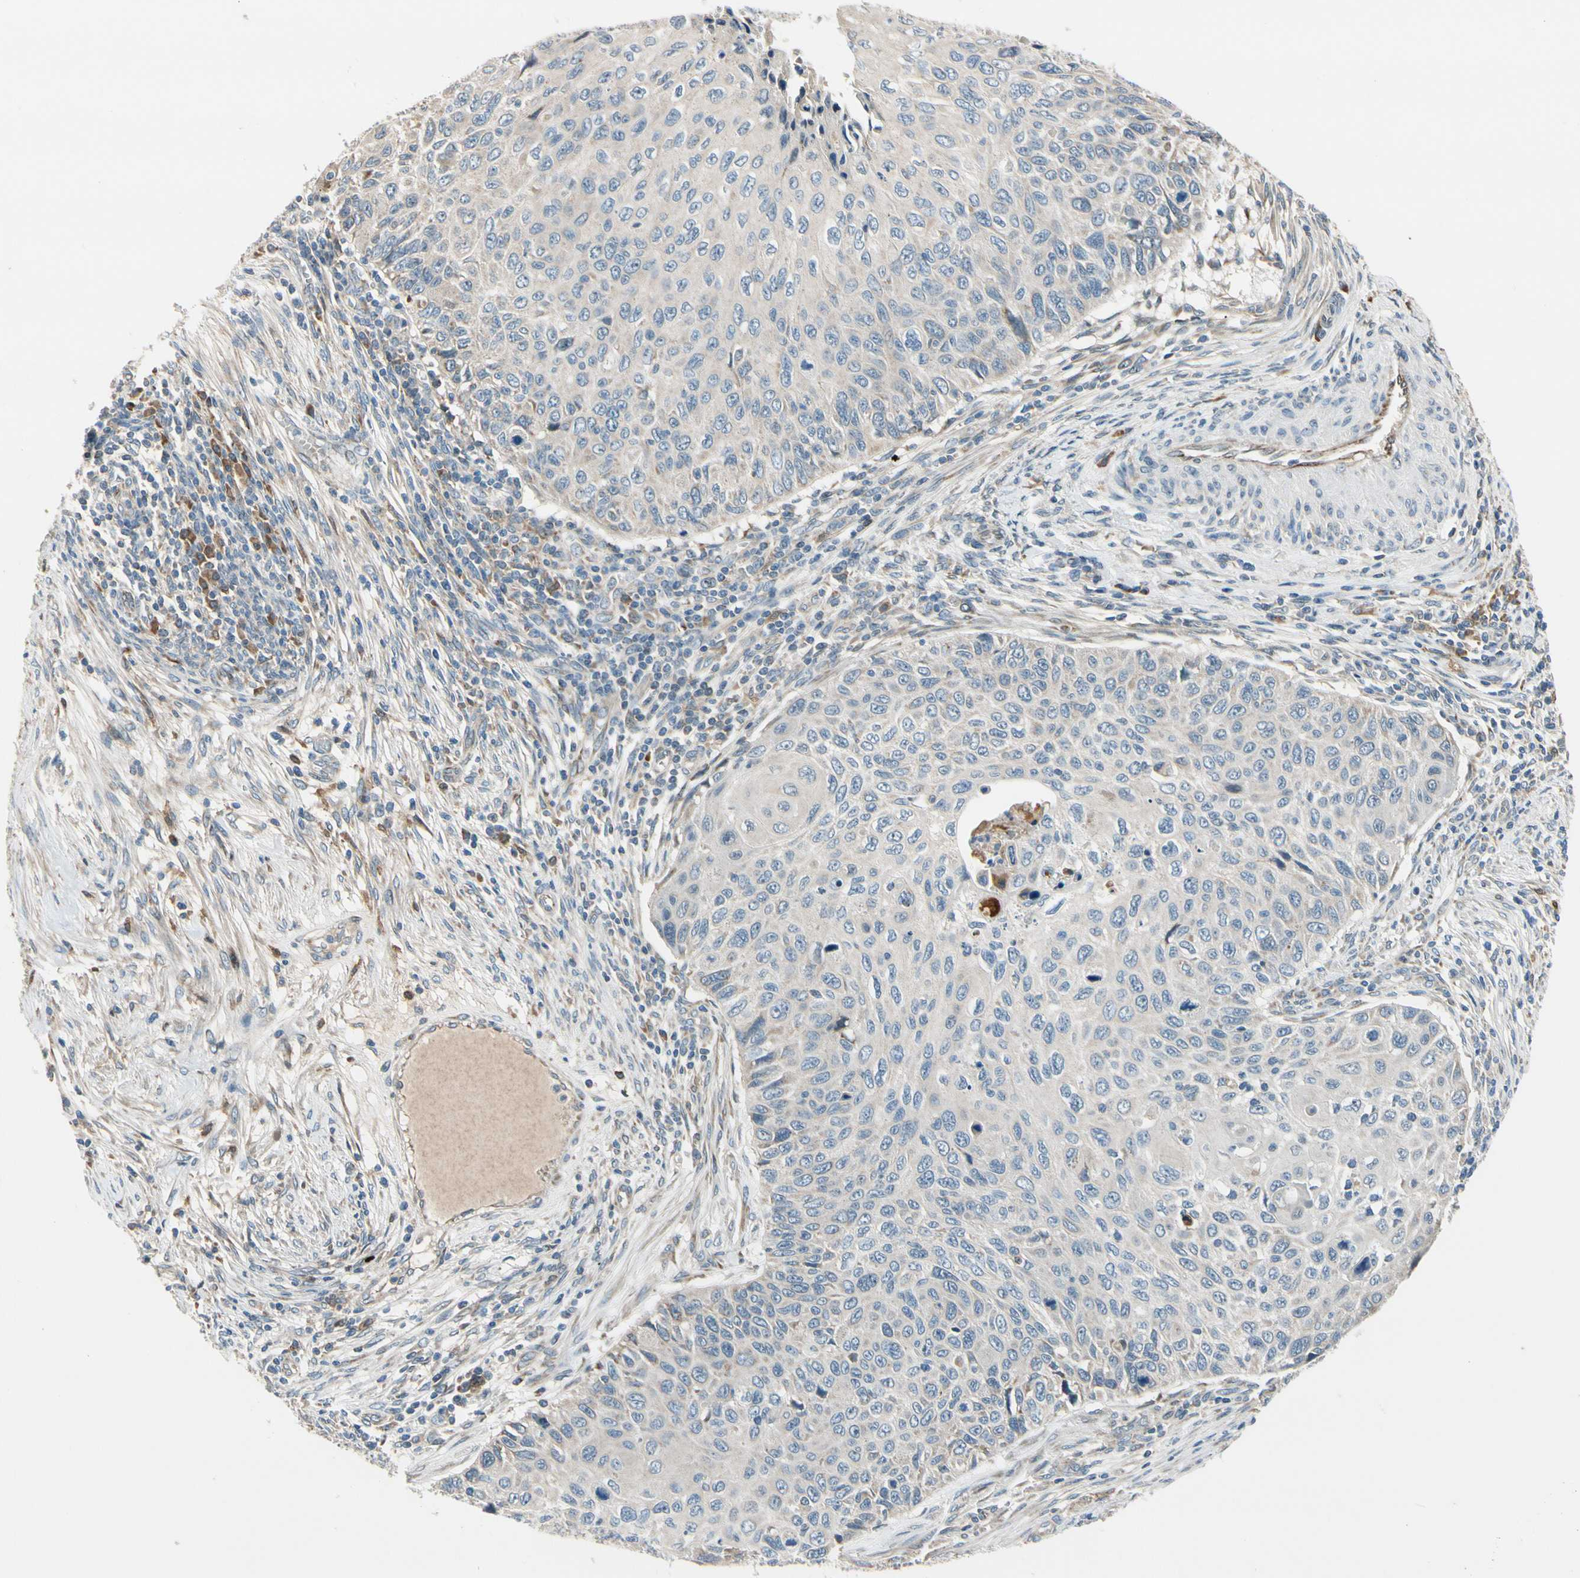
{"staining": {"intensity": "weak", "quantity": "<25%", "location": "cytoplasmic/membranous"}, "tissue": "cervical cancer", "cell_type": "Tumor cells", "image_type": "cancer", "snomed": [{"axis": "morphology", "description": "Squamous cell carcinoma, NOS"}, {"axis": "topography", "description": "Cervix"}], "caption": "This is an immunohistochemistry (IHC) micrograph of human cervical cancer. There is no staining in tumor cells.", "gene": "NPHP3", "patient": {"sex": "female", "age": 70}}